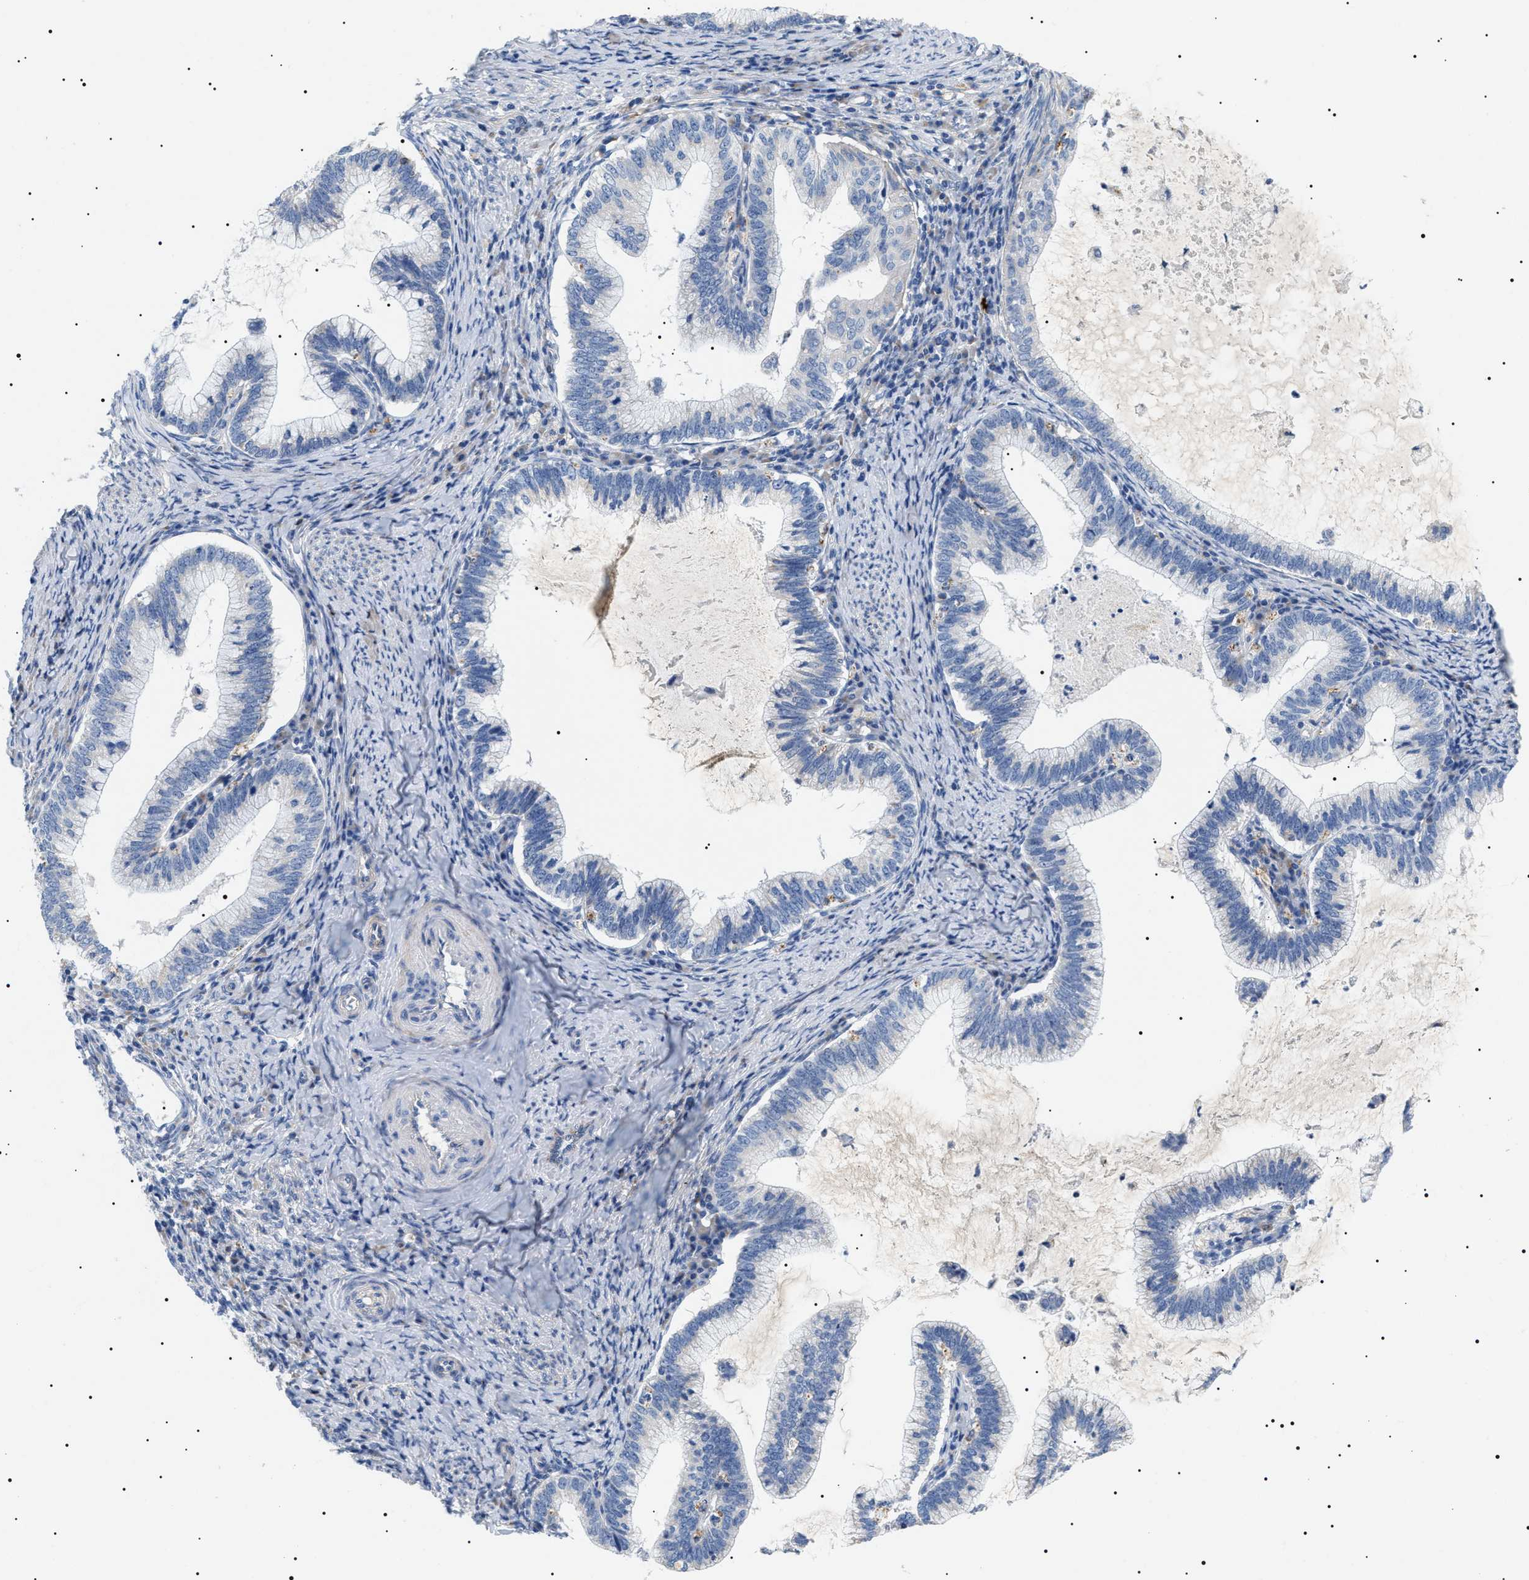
{"staining": {"intensity": "negative", "quantity": "none", "location": "none"}, "tissue": "cervical cancer", "cell_type": "Tumor cells", "image_type": "cancer", "snomed": [{"axis": "morphology", "description": "Adenocarcinoma, NOS"}, {"axis": "topography", "description": "Cervix"}], "caption": "Immunohistochemical staining of adenocarcinoma (cervical) exhibits no significant expression in tumor cells.", "gene": "TMEM222", "patient": {"sex": "female", "age": 36}}